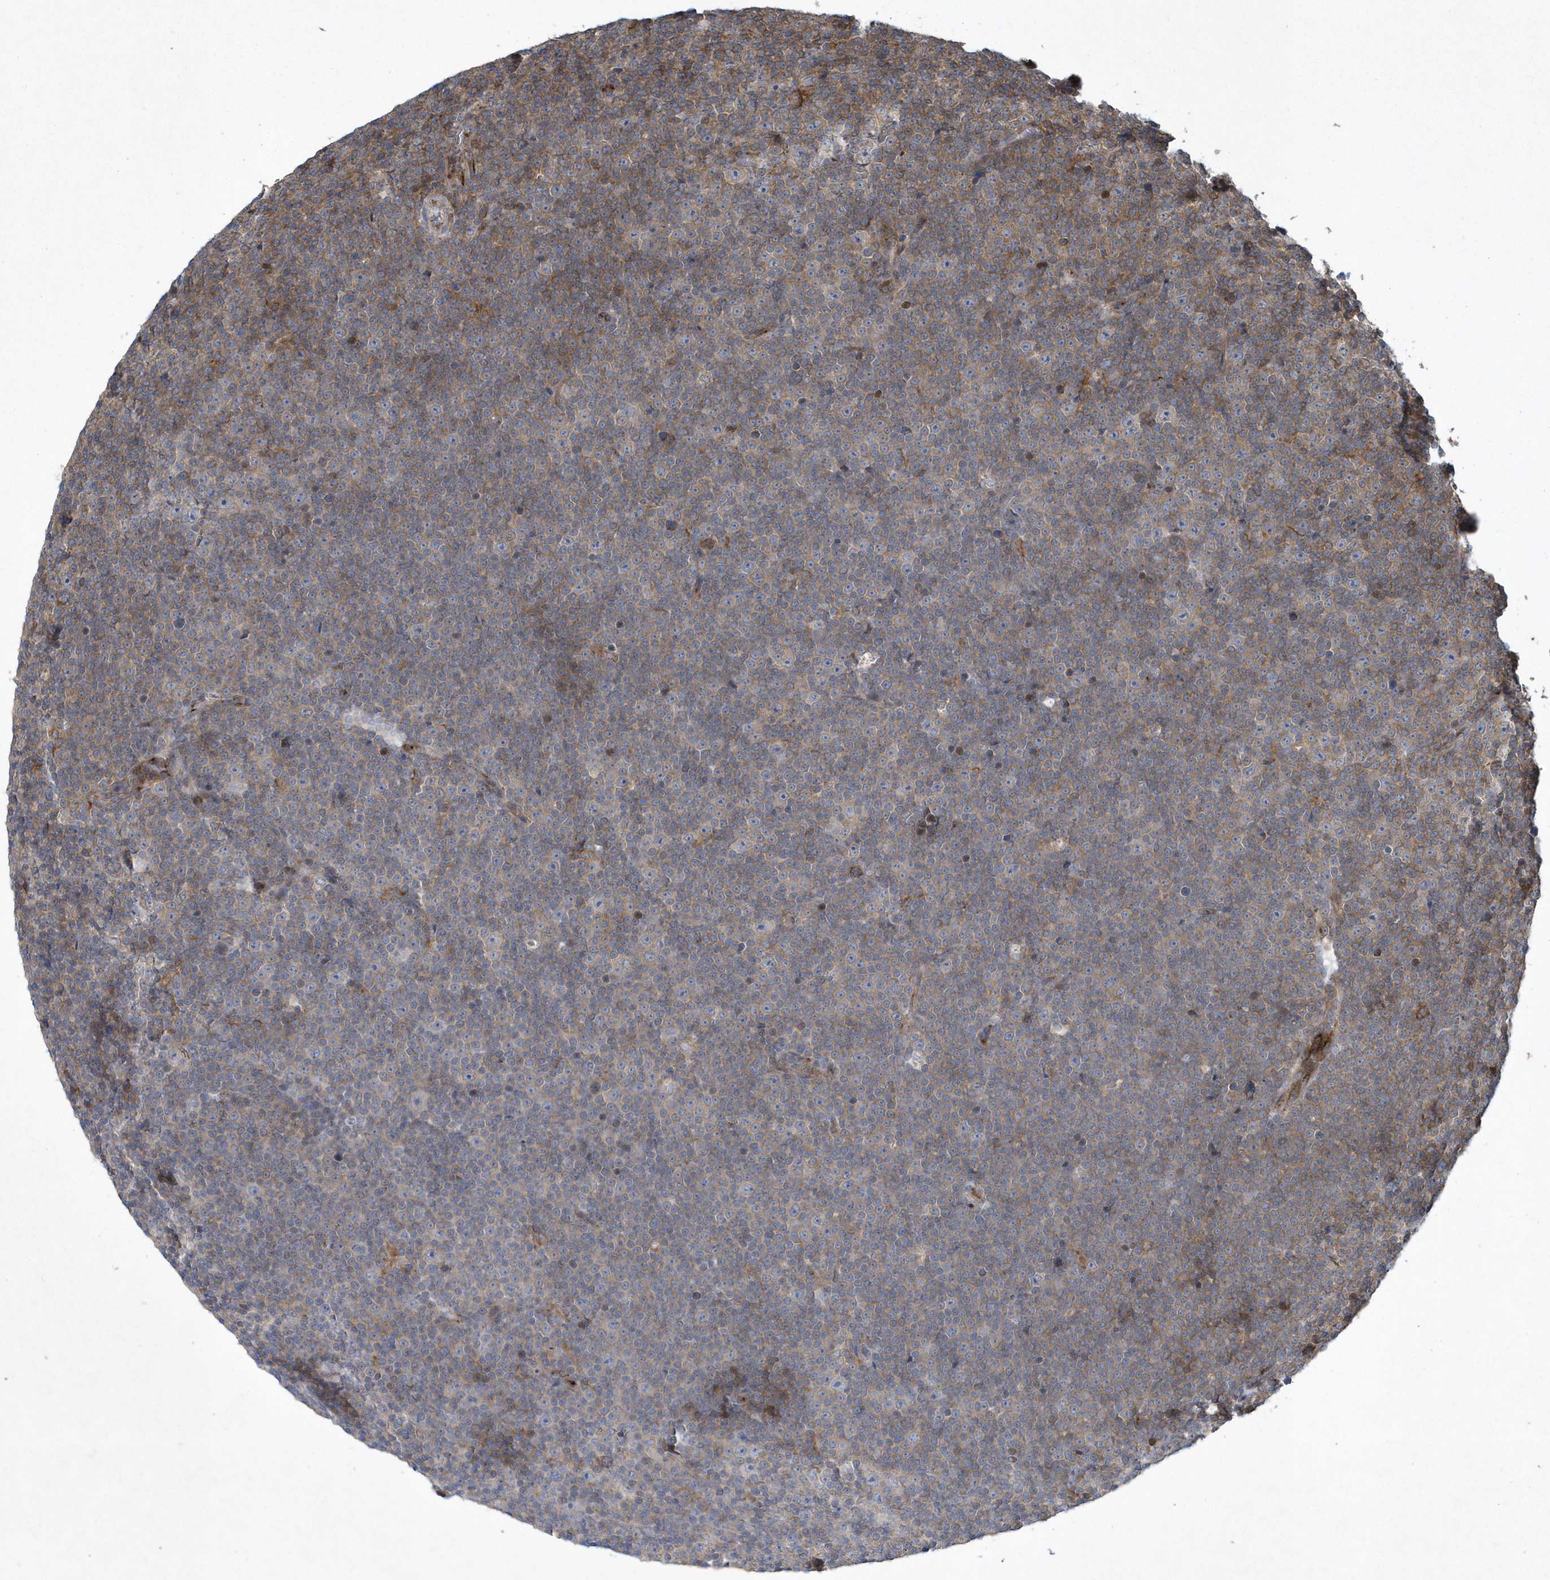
{"staining": {"intensity": "weak", "quantity": "25%-75%", "location": "cytoplasmic/membranous"}, "tissue": "lymphoma", "cell_type": "Tumor cells", "image_type": "cancer", "snomed": [{"axis": "morphology", "description": "Malignant lymphoma, non-Hodgkin's type, Low grade"}, {"axis": "topography", "description": "Lymph node"}], "caption": "Approximately 25%-75% of tumor cells in human malignant lymphoma, non-Hodgkin's type (low-grade) show weak cytoplasmic/membranous protein staining as visualized by brown immunohistochemical staining.", "gene": "N4BP2", "patient": {"sex": "female", "age": 67}}